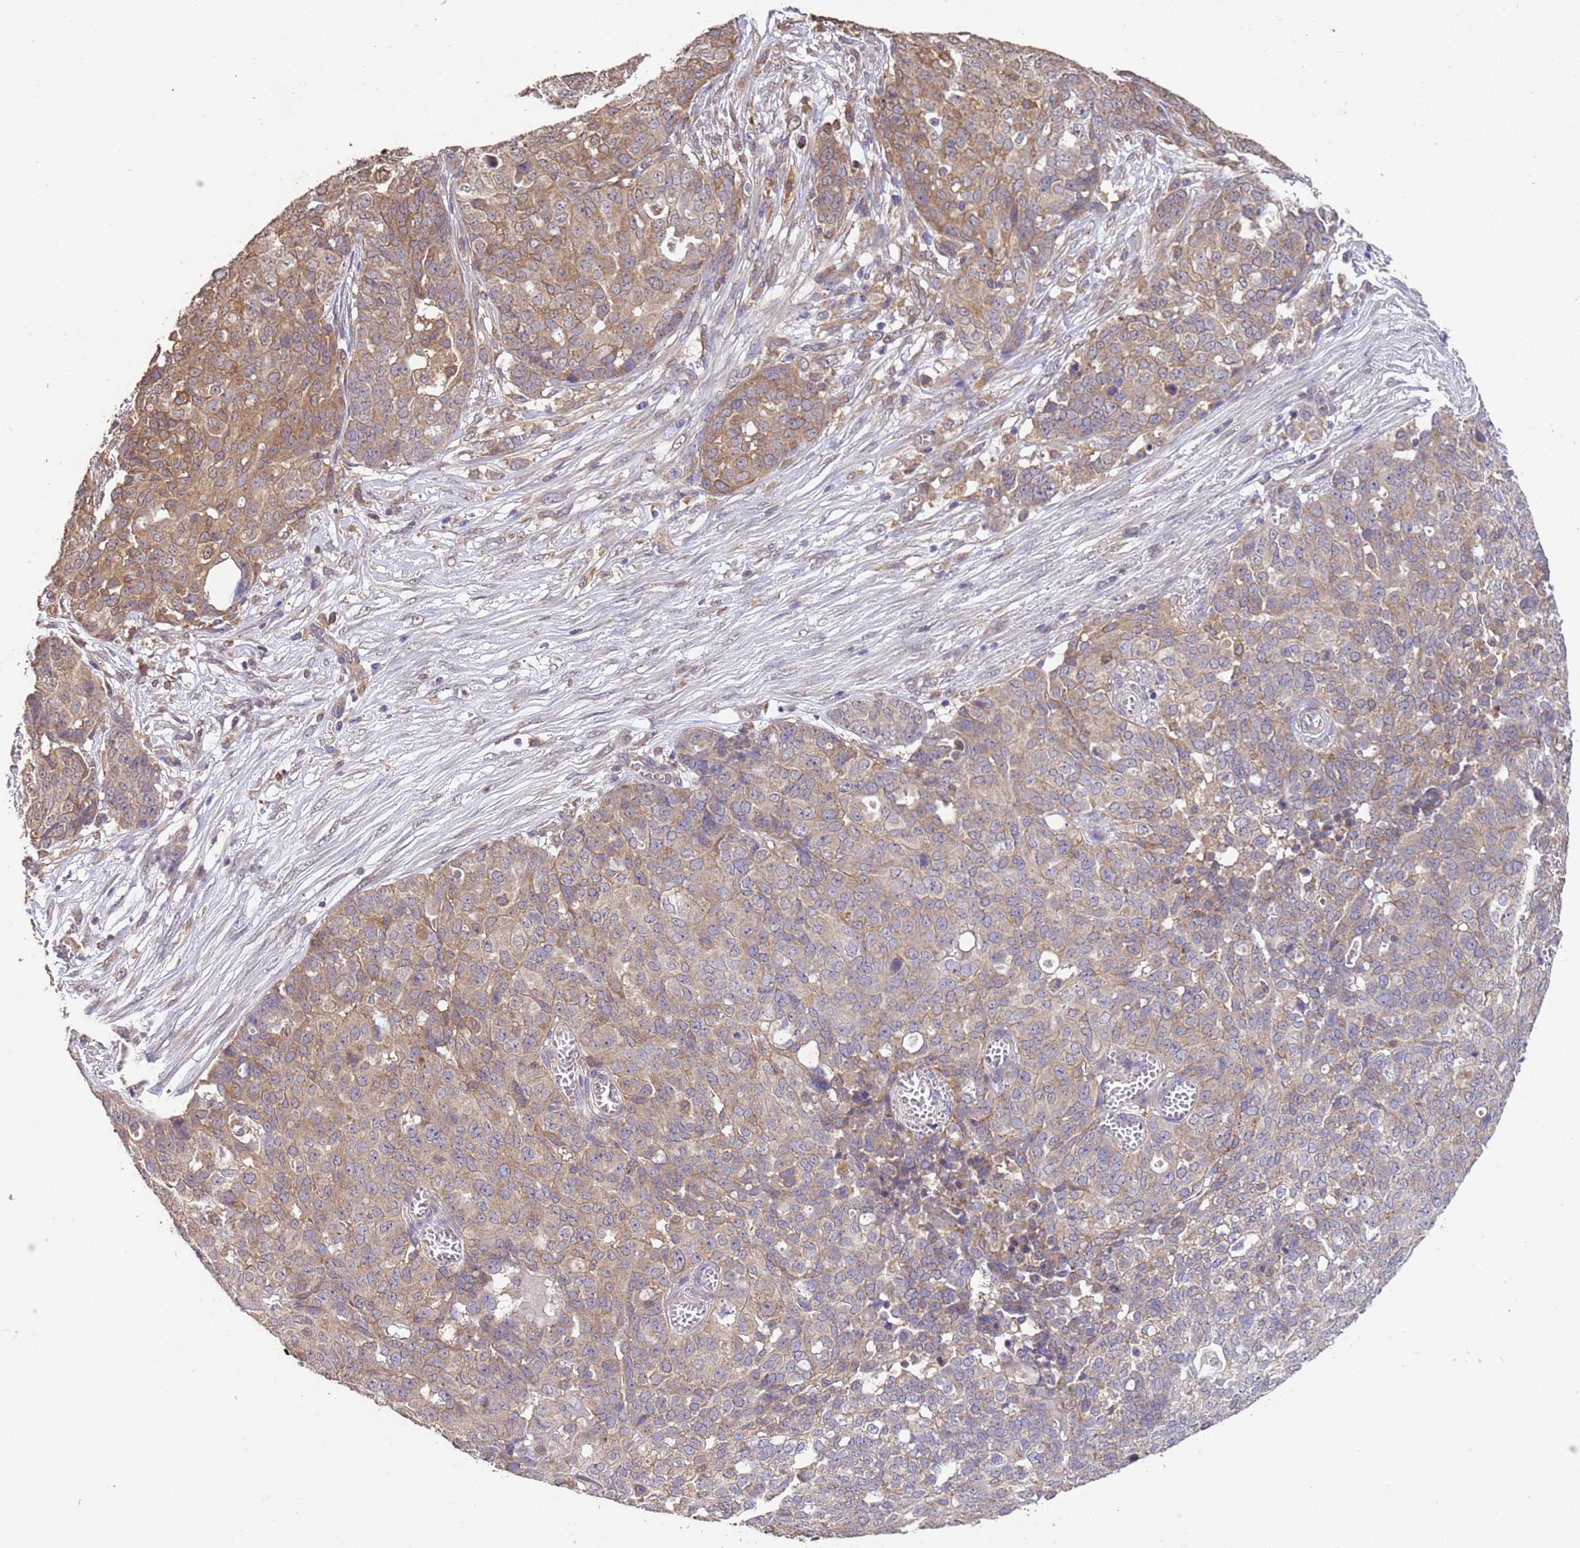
{"staining": {"intensity": "moderate", "quantity": "25%-75%", "location": "cytoplasmic/membranous"}, "tissue": "ovarian cancer", "cell_type": "Tumor cells", "image_type": "cancer", "snomed": [{"axis": "morphology", "description": "Cystadenocarcinoma, serous, NOS"}, {"axis": "topography", "description": "Soft tissue"}, {"axis": "topography", "description": "Ovary"}], "caption": "IHC of ovarian serous cystadenocarcinoma displays medium levels of moderate cytoplasmic/membranous expression in about 25%-75% of tumor cells. The staining was performed using DAB (3,3'-diaminobenzidine) to visualize the protein expression in brown, while the nuclei were stained in blue with hematoxylin (Magnification: 20x).", "gene": "NPHP1", "patient": {"sex": "female", "age": 57}}